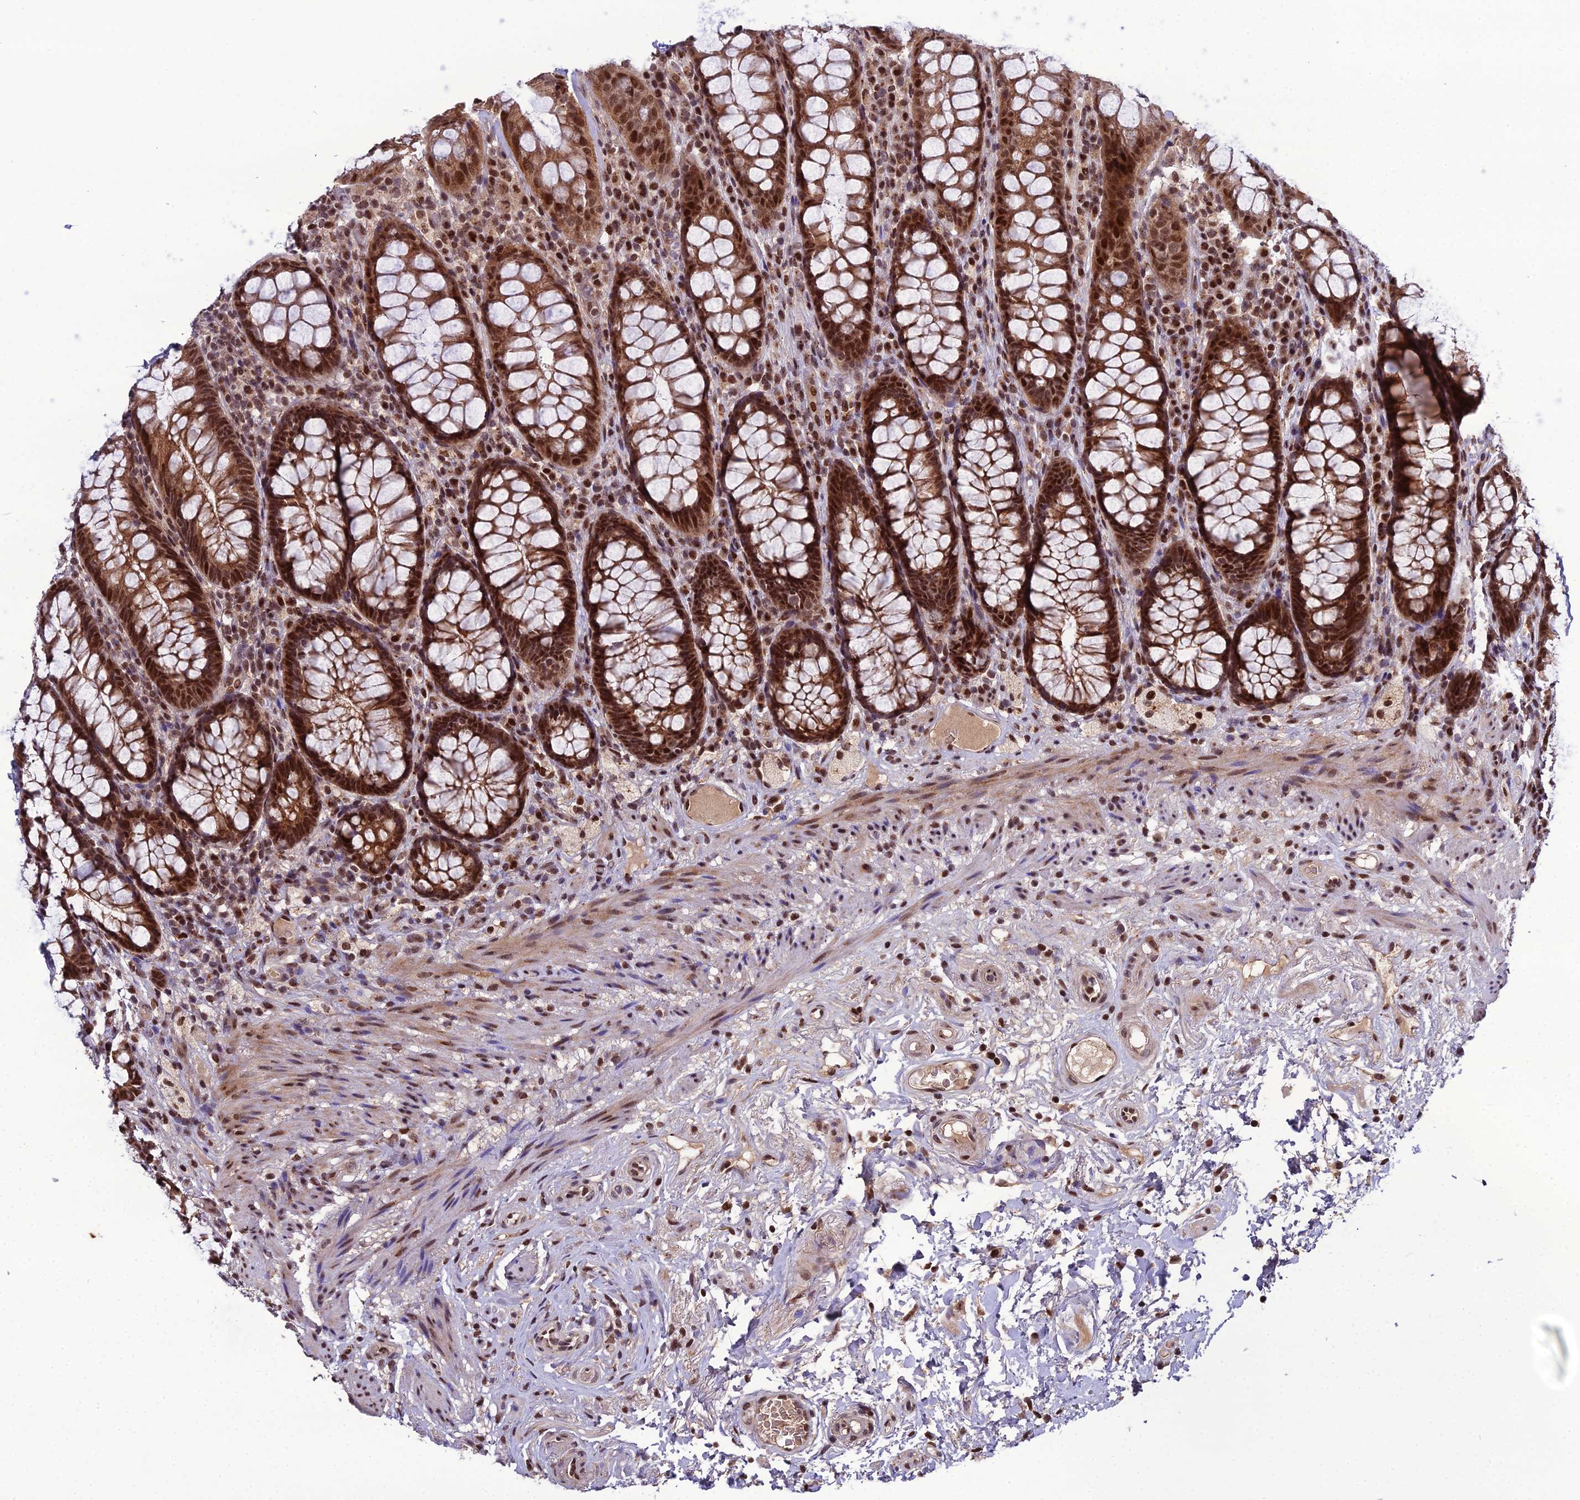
{"staining": {"intensity": "strong", "quantity": ">75%", "location": "cytoplasmic/membranous,nuclear"}, "tissue": "rectum", "cell_type": "Glandular cells", "image_type": "normal", "snomed": [{"axis": "morphology", "description": "Normal tissue, NOS"}, {"axis": "topography", "description": "Rectum"}], "caption": "Brown immunohistochemical staining in benign human rectum demonstrates strong cytoplasmic/membranous,nuclear expression in about >75% of glandular cells.", "gene": "ARL2", "patient": {"sex": "male", "age": 83}}